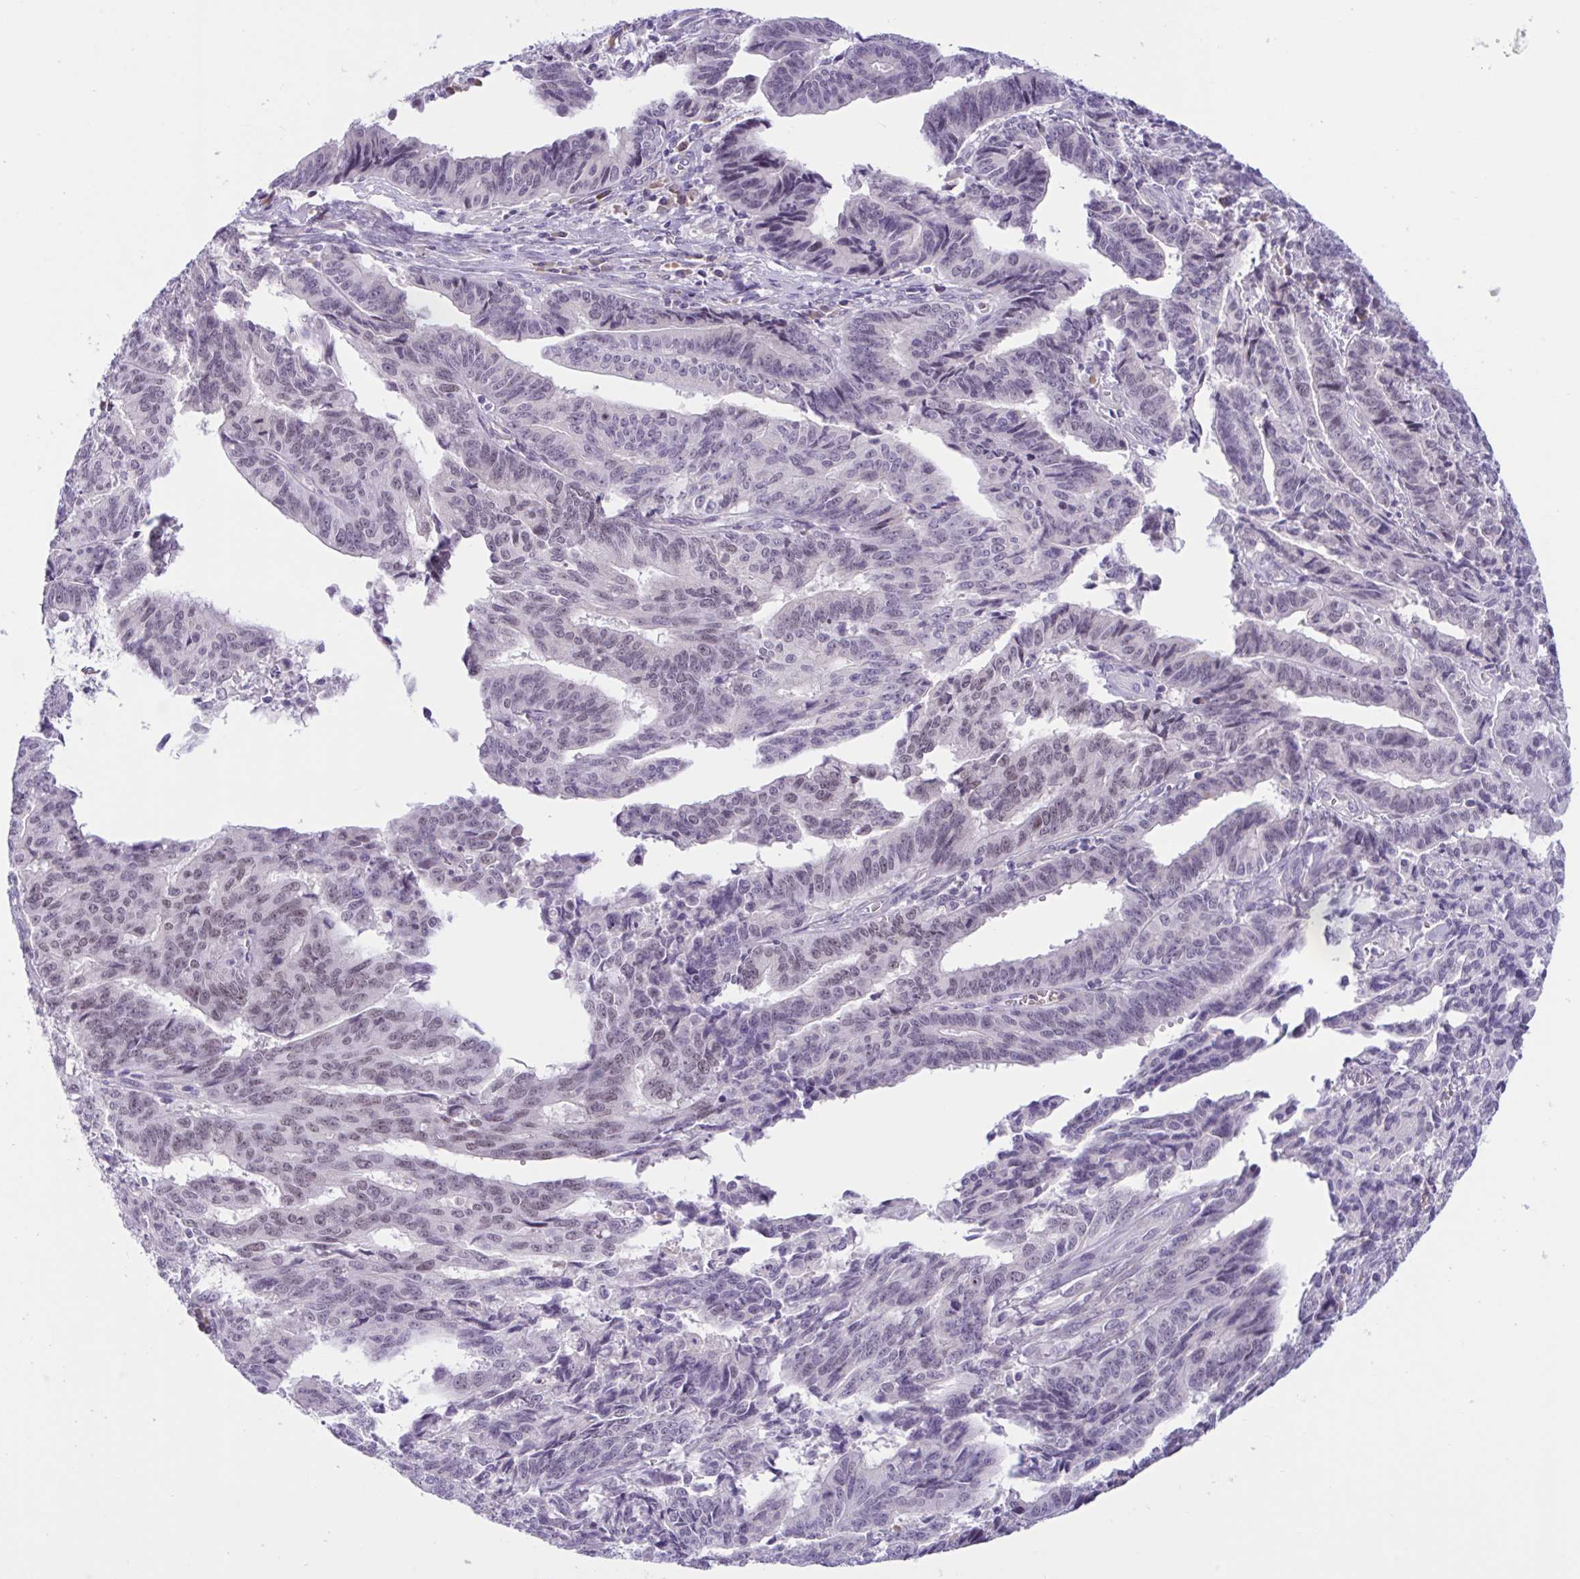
{"staining": {"intensity": "negative", "quantity": "none", "location": "none"}, "tissue": "endometrial cancer", "cell_type": "Tumor cells", "image_type": "cancer", "snomed": [{"axis": "morphology", "description": "Adenocarcinoma, NOS"}, {"axis": "topography", "description": "Endometrium"}], "caption": "IHC histopathology image of neoplastic tissue: adenocarcinoma (endometrial) stained with DAB (3,3'-diaminobenzidine) reveals no significant protein positivity in tumor cells. Nuclei are stained in blue.", "gene": "WNT9B", "patient": {"sex": "female", "age": 65}}